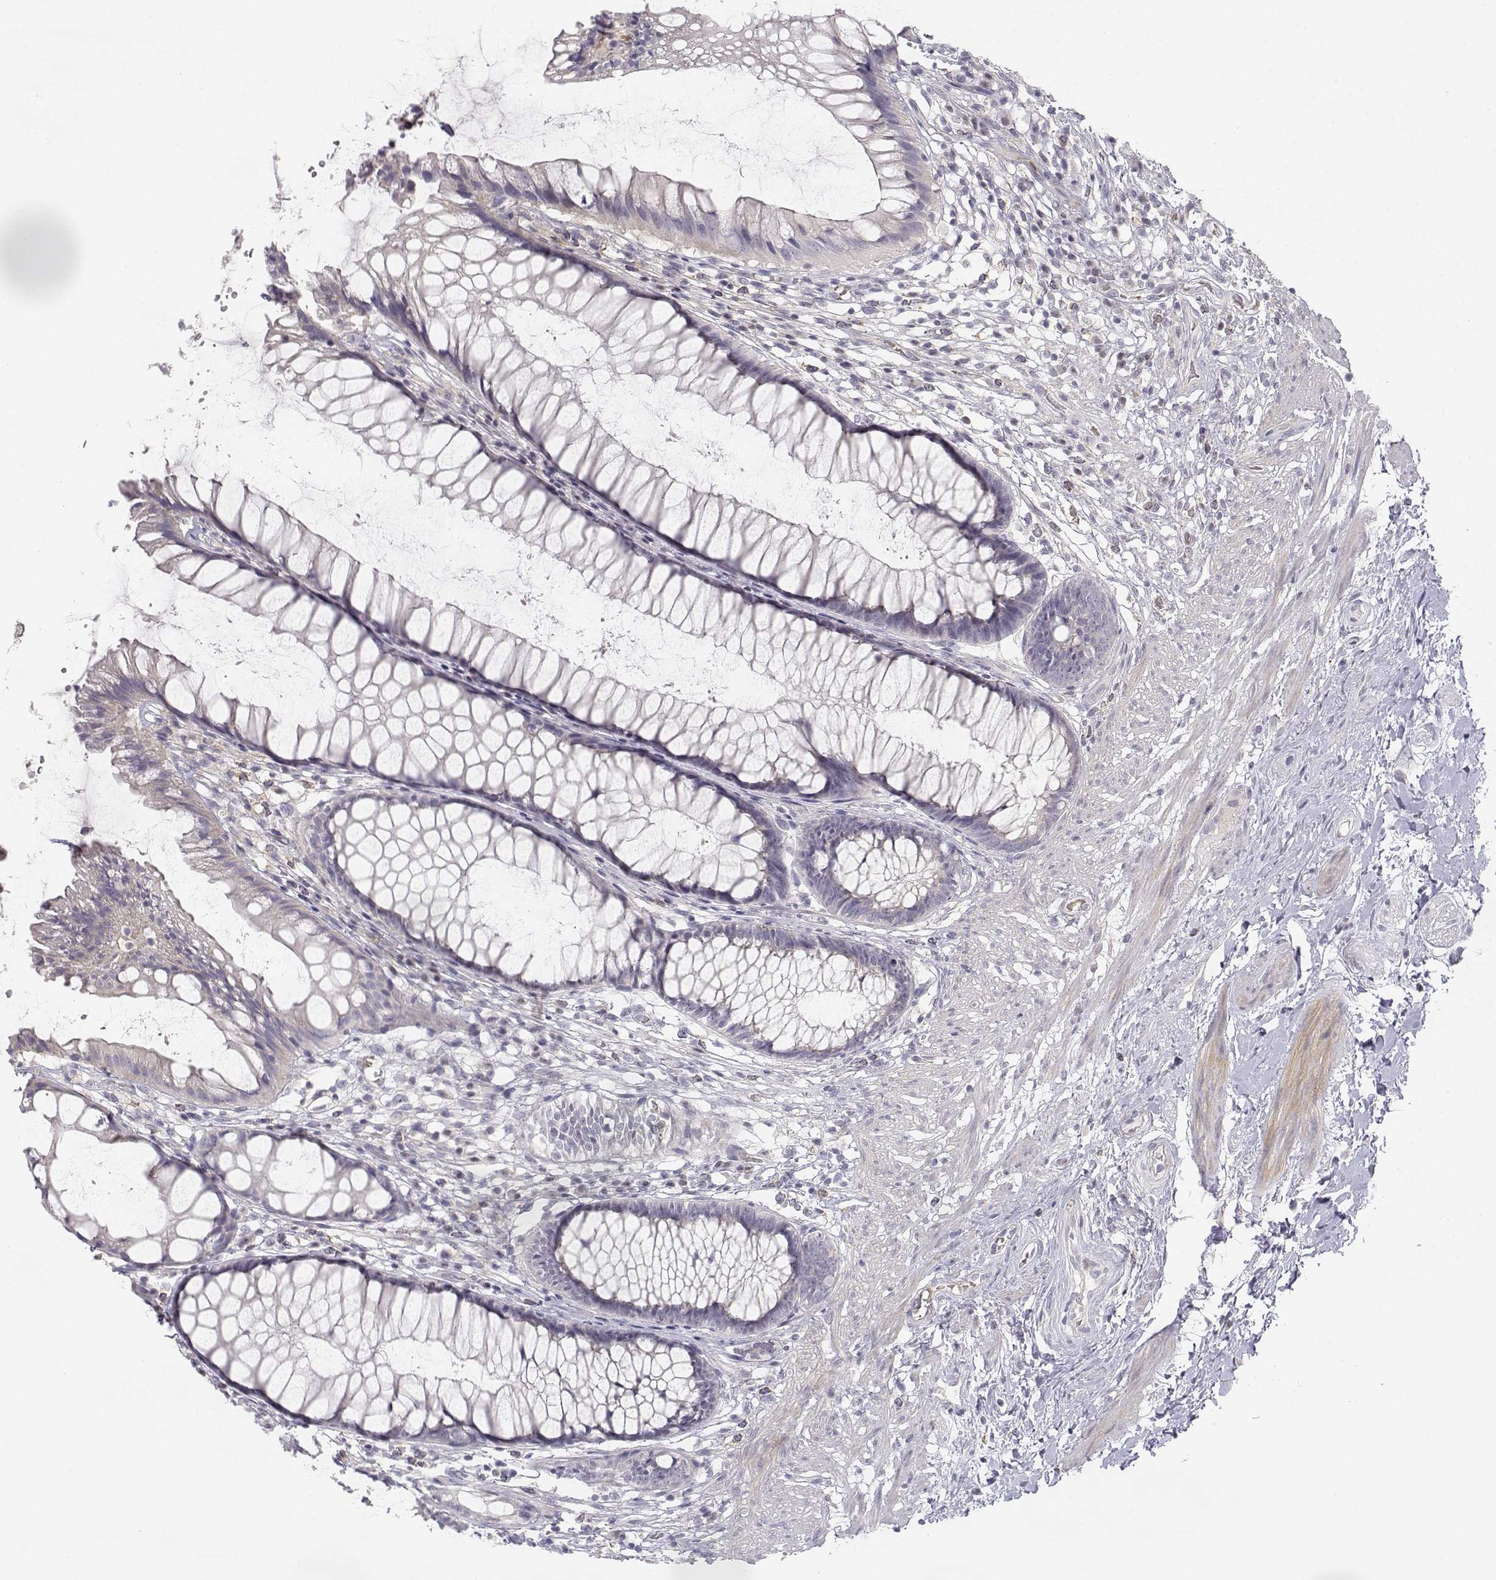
{"staining": {"intensity": "negative", "quantity": "none", "location": "none"}, "tissue": "rectum", "cell_type": "Glandular cells", "image_type": "normal", "snomed": [{"axis": "morphology", "description": "Normal tissue, NOS"}, {"axis": "topography", "description": "Smooth muscle"}, {"axis": "topography", "description": "Rectum"}], "caption": "IHC of normal human rectum reveals no positivity in glandular cells. (DAB (3,3'-diaminobenzidine) immunohistochemistry (IHC), high magnification).", "gene": "GLIPR1L2", "patient": {"sex": "male", "age": 53}}